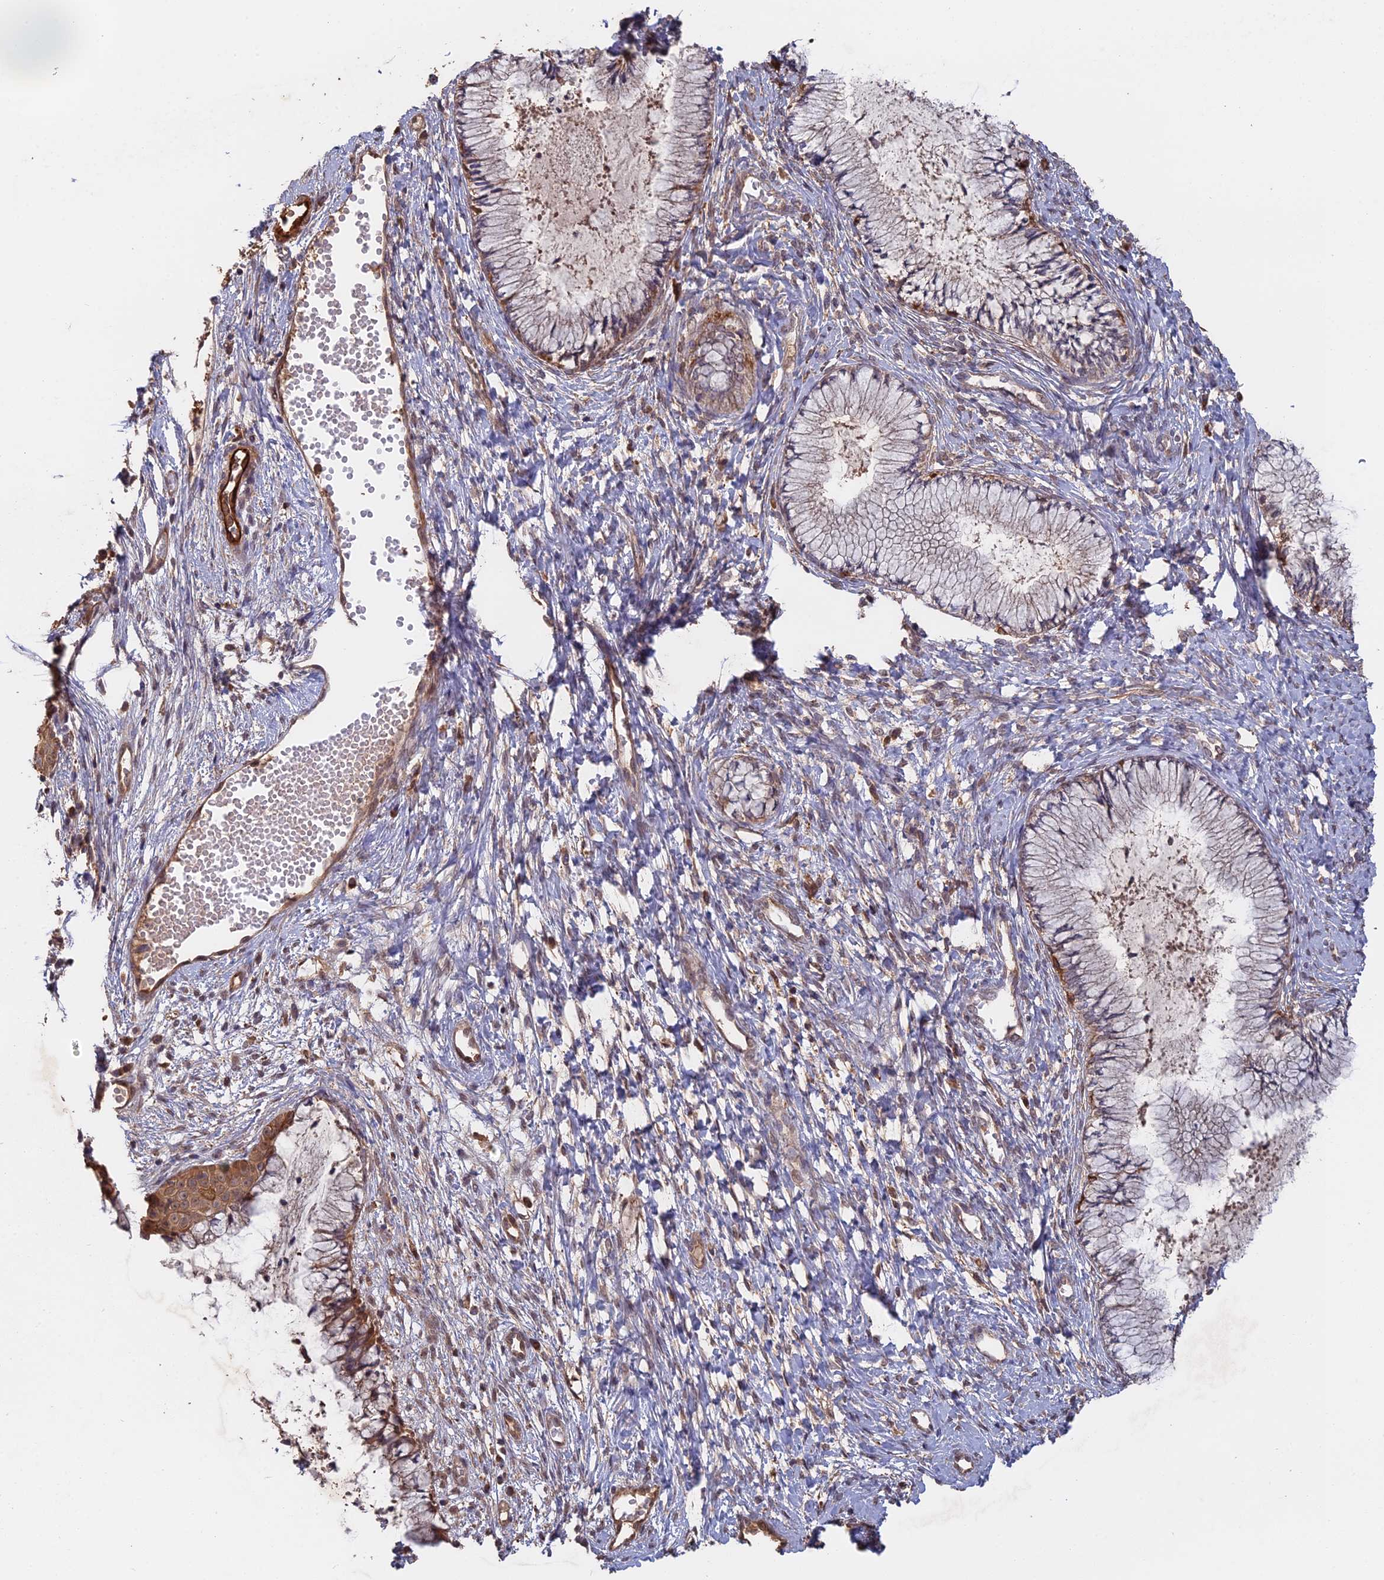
{"staining": {"intensity": "moderate", "quantity": "<25%", "location": "cytoplasmic/membranous"}, "tissue": "cervix", "cell_type": "Glandular cells", "image_type": "normal", "snomed": [{"axis": "morphology", "description": "Normal tissue, NOS"}, {"axis": "topography", "description": "Cervix"}], "caption": "Cervix stained with IHC shows moderate cytoplasmic/membranous expression in approximately <25% of glandular cells. The staining was performed using DAB (3,3'-diaminobenzidine), with brown indicating positive protein expression. Nuclei are stained blue with hematoxylin.", "gene": "SAC3D1", "patient": {"sex": "female", "age": 42}}